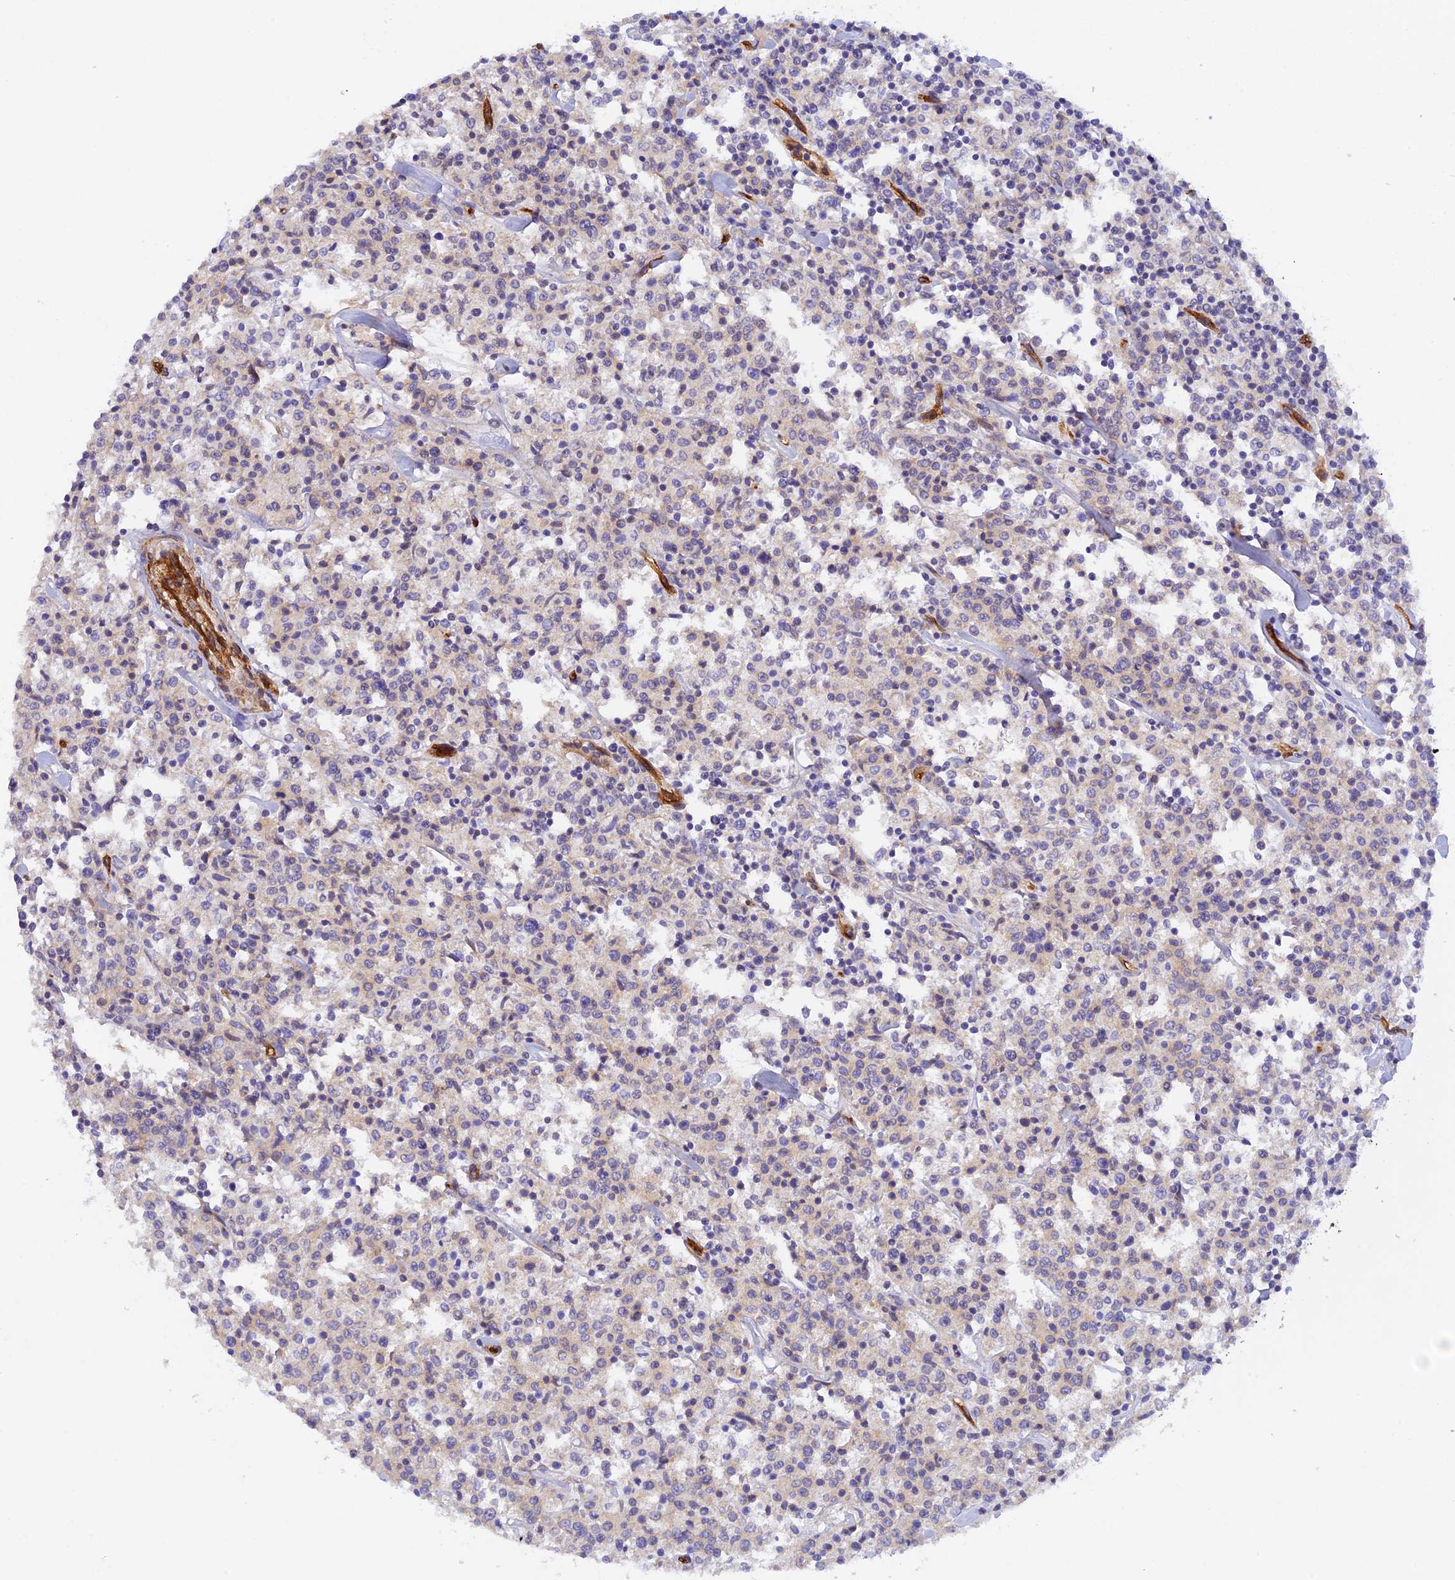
{"staining": {"intensity": "negative", "quantity": "none", "location": "none"}, "tissue": "lymphoma", "cell_type": "Tumor cells", "image_type": "cancer", "snomed": [{"axis": "morphology", "description": "Malignant lymphoma, non-Hodgkin's type, Low grade"}, {"axis": "topography", "description": "Small intestine"}], "caption": "Micrograph shows no protein positivity in tumor cells of malignant lymphoma, non-Hodgkin's type (low-grade) tissue.", "gene": "MYO9A", "patient": {"sex": "female", "age": 59}}